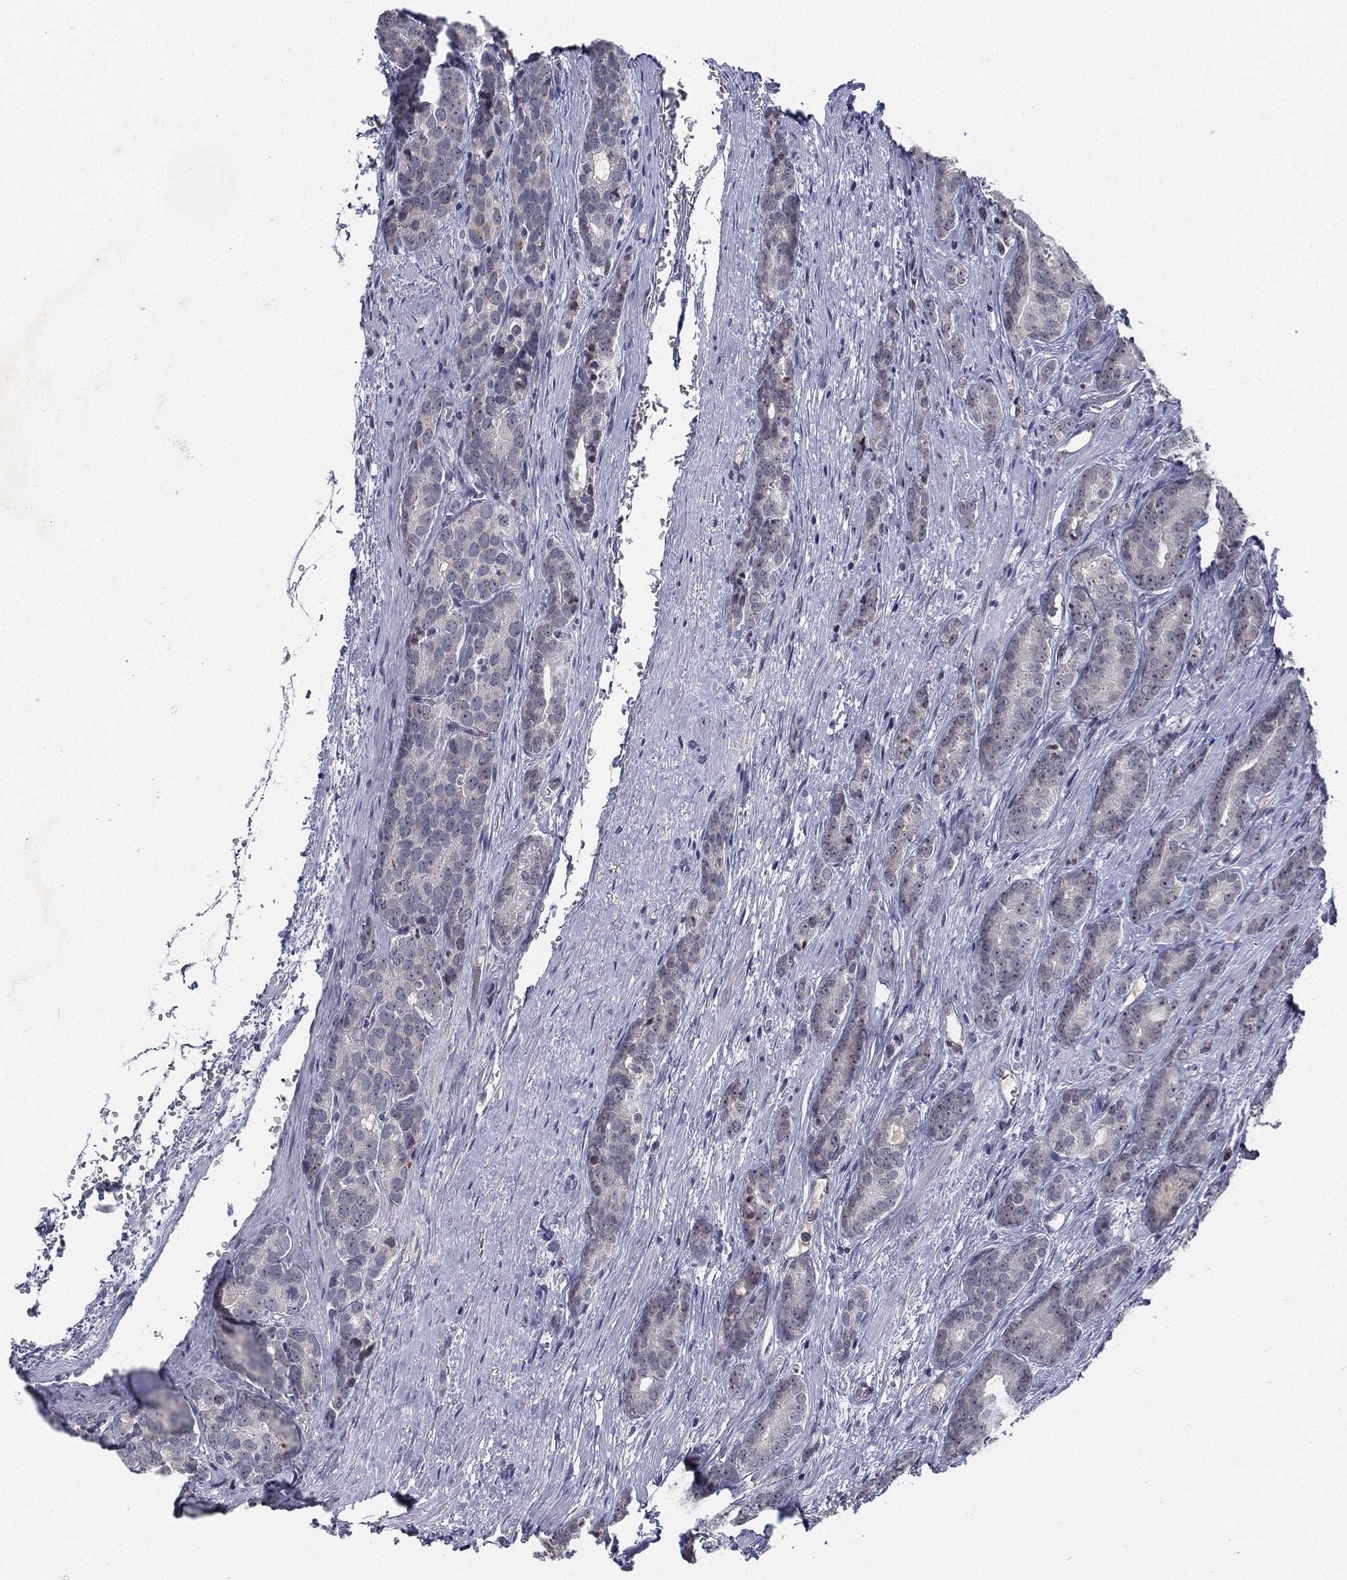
{"staining": {"intensity": "negative", "quantity": "none", "location": "none"}, "tissue": "prostate cancer", "cell_type": "Tumor cells", "image_type": "cancer", "snomed": [{"axis": "morphology", "description": "Adenocarcinoma, NOS"}, {"axis": "topography", "description": "Prostate"}], "caption": "High power microscopy micrograph of an immunohistochemistry image of prostate adenocarcinoma, revealing no significant expression in tumor cells.", "gene": "MS4A8", "patient": {"sex": "male", "age": 71}}